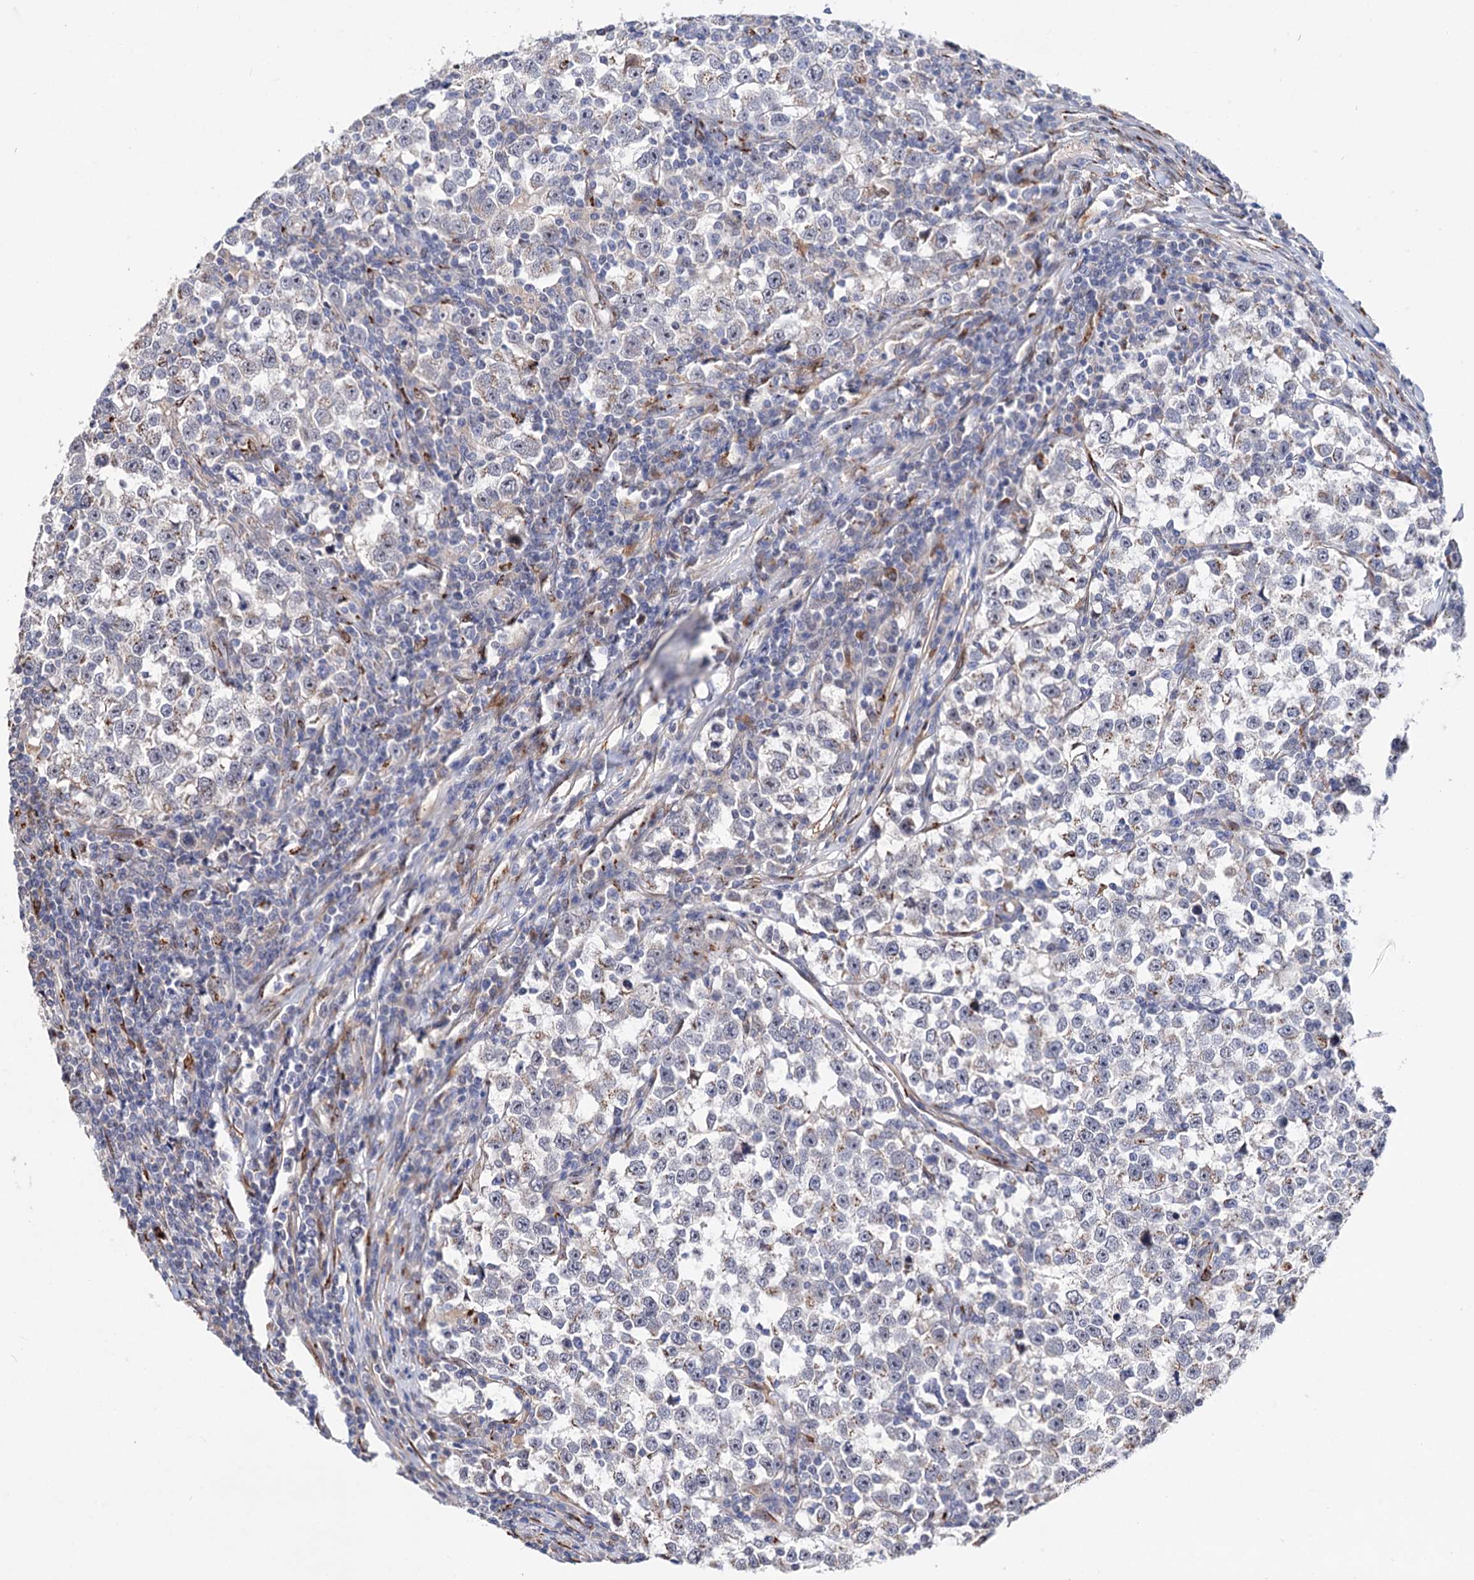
{"staining": {"intensity": "moderate", "quantity": "<25%", "location": "cytoplasmic/membranous"}, "tissue": "testis cancer", "cell_type": "Tumor cells", "image_type": "cancer", "snomed": [{"axis": "morphology", "description": "Normal tissue, NOS"}, {"axis": "morphology", "description": "Seminoma, NOS"}, {"axis": "topography", "description": "Testis"}], "caption": "Immunohistochemical staining of human seminoma (testis) reveals moderate cytoplasmic/membranous protein staining in approximately <25% of tumor cells. (brown staining indicates protein expression, while blue staining denotes nuclei).", "gene": "C11orf96", "patient": {"sex": "male", "age": 43}}